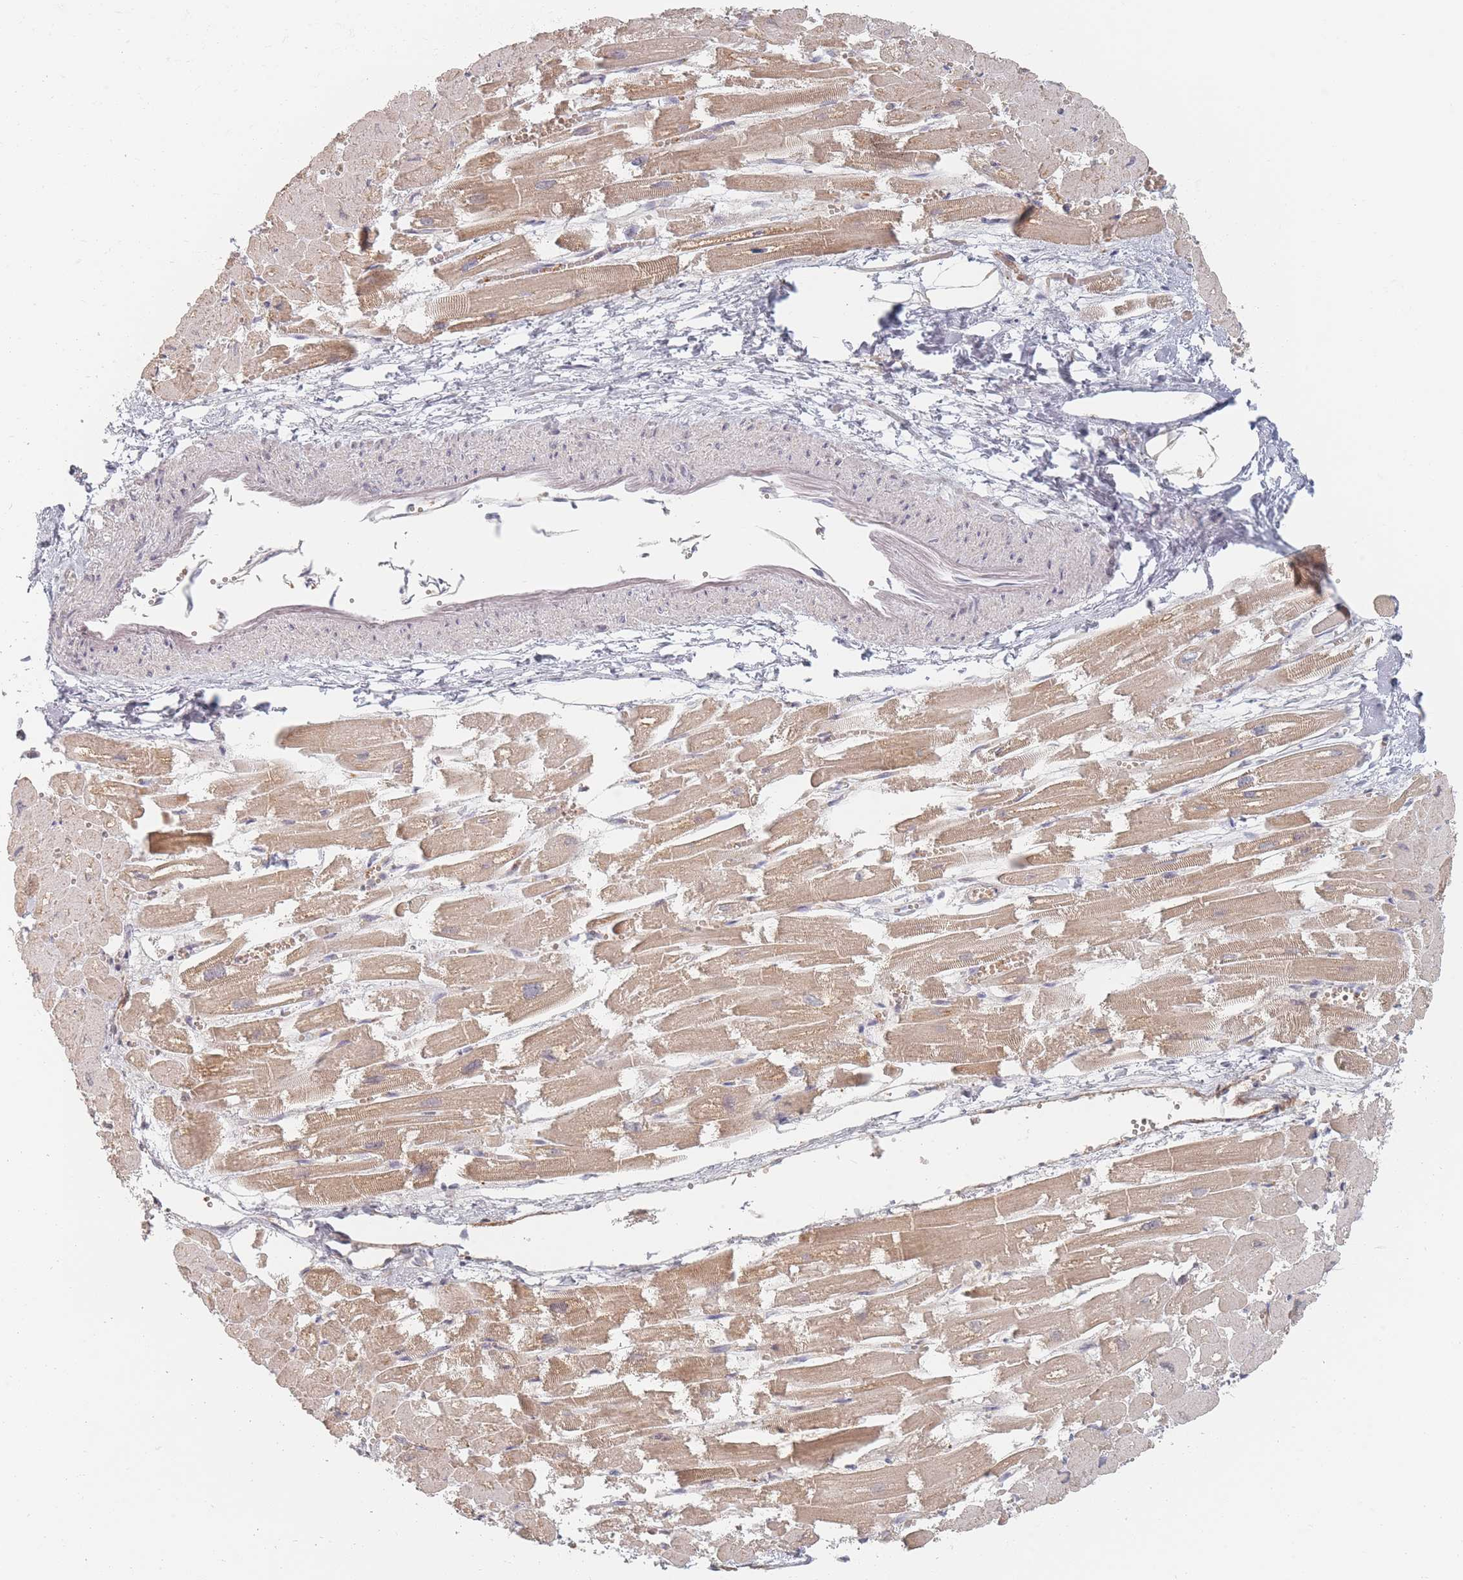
{"staining": {"intensity": "moderate", "quantity": ">75%", "location": "cytoplasmic/membranous"}, "tissue": "heart muscle", "cell_type": "Cardiomyocytes", "image_type": "normal", "snomed": [{"axis": "morphology", "description": "Normal tissue, NOS"}, {"axis": "topography", "description": "Heart"}], "caption": "Protein expression analysis of benign human heart muscle reveals moderate cytoplasmic/membranous positivity in about >75% of cardiomyocytes. (Stains: DAB (3,3'-diaminobenzidine) in brown, nuclei in blue, Microscopy: brightfield microscopy at high magnification).", "gene": "ZKSCAN7", "patient": {"sex": "male", "age": 54}}